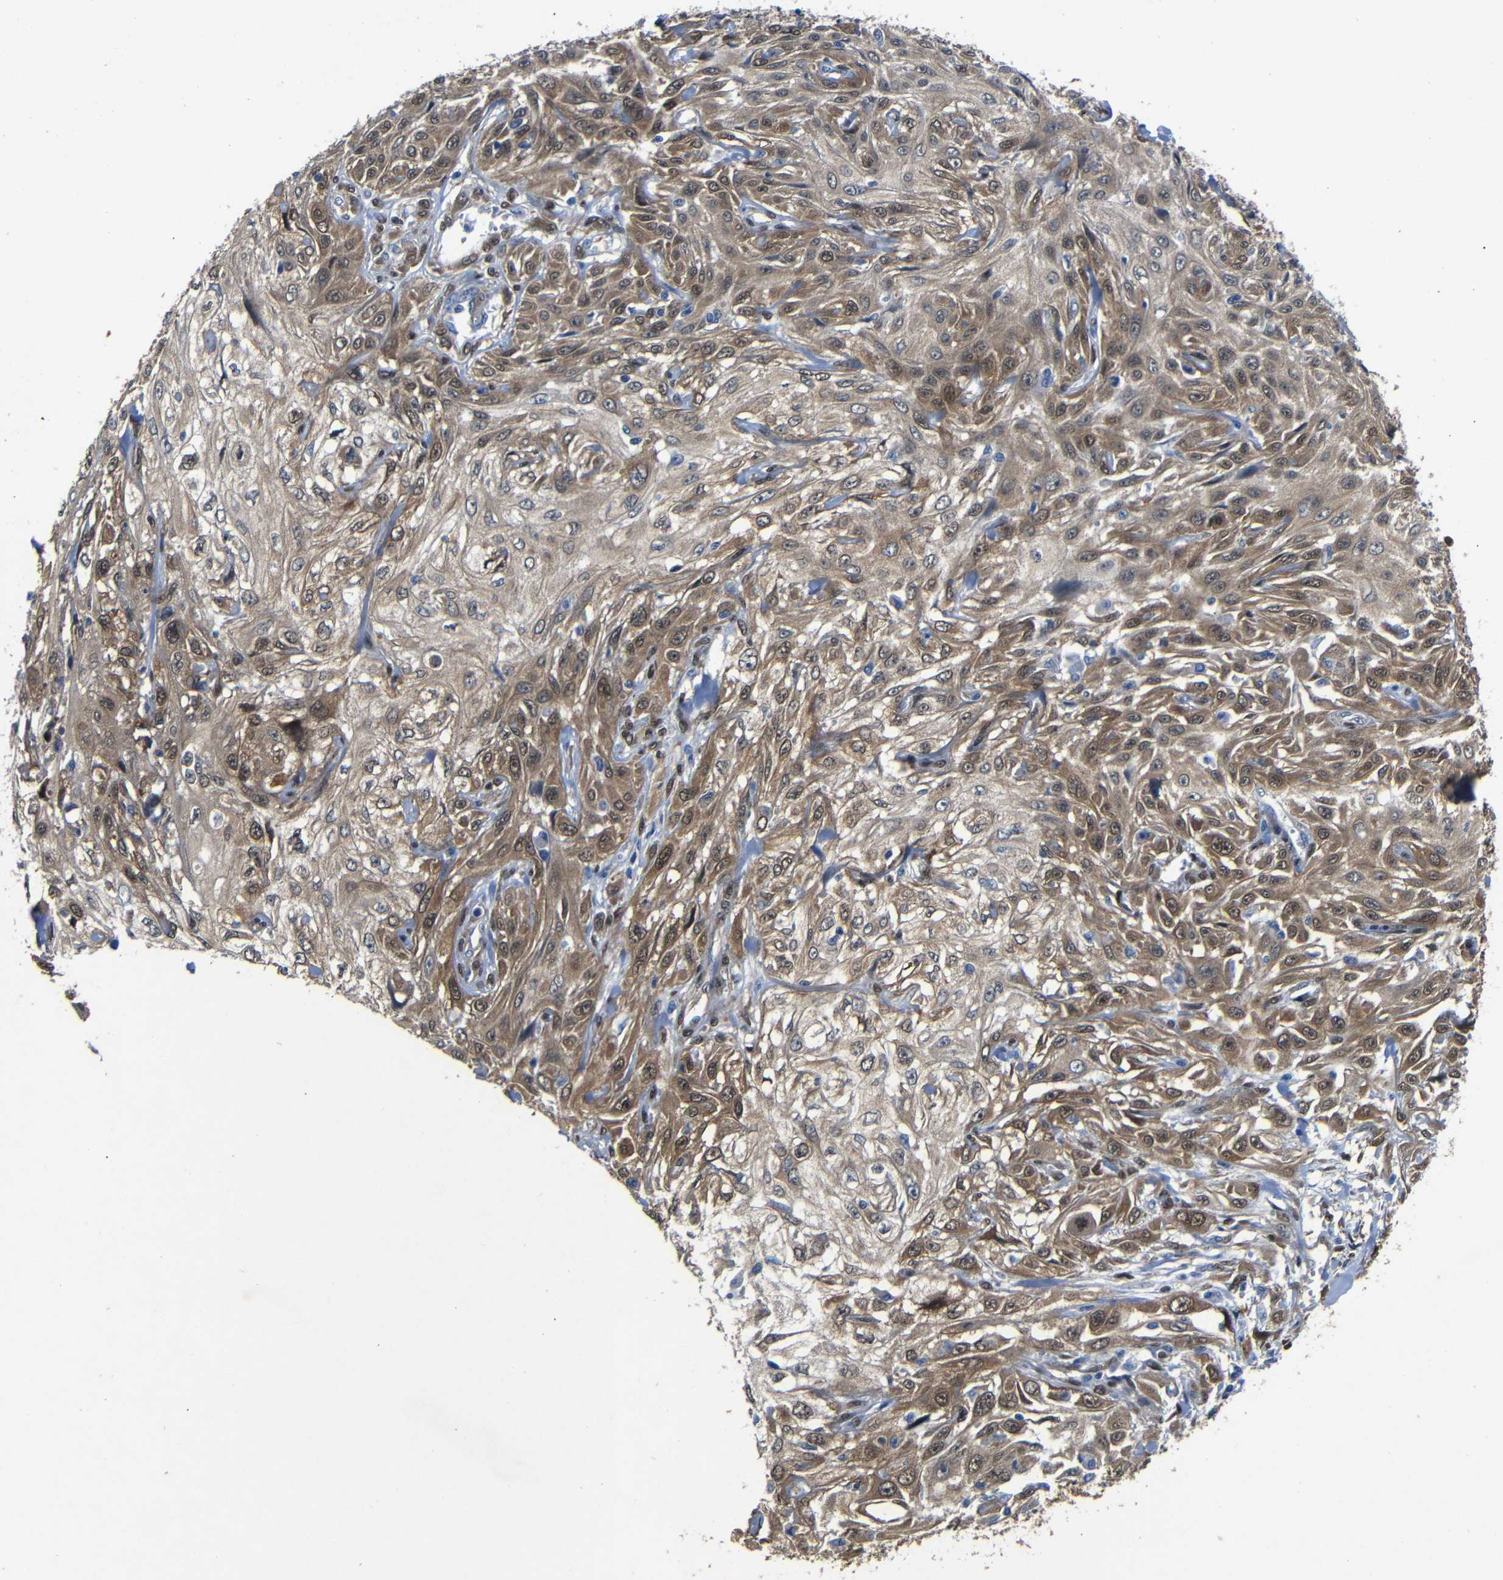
{"staining": {"intensity": "moderate", "quantity": ">75%", "location": "cytoplasmic/membranous,nuclear"}, "tissue": "skin cancer", "cell_type": "Tumor cells", "image_type": "cancer", "snomed": [{"axis": "morphology", "description": "Squamous cell carcinoma, NOS"}, {"axis": "topography", "description": "Skin"}], "caption": "Protein staining demonstrates moderate cytoplasmic/membranous and nuclear staining in approximately >75% of tumor cells in squamous cell carcinoma (skin).", "gene": "YAP1", "patient": {"sex": "male", "age": 75}}